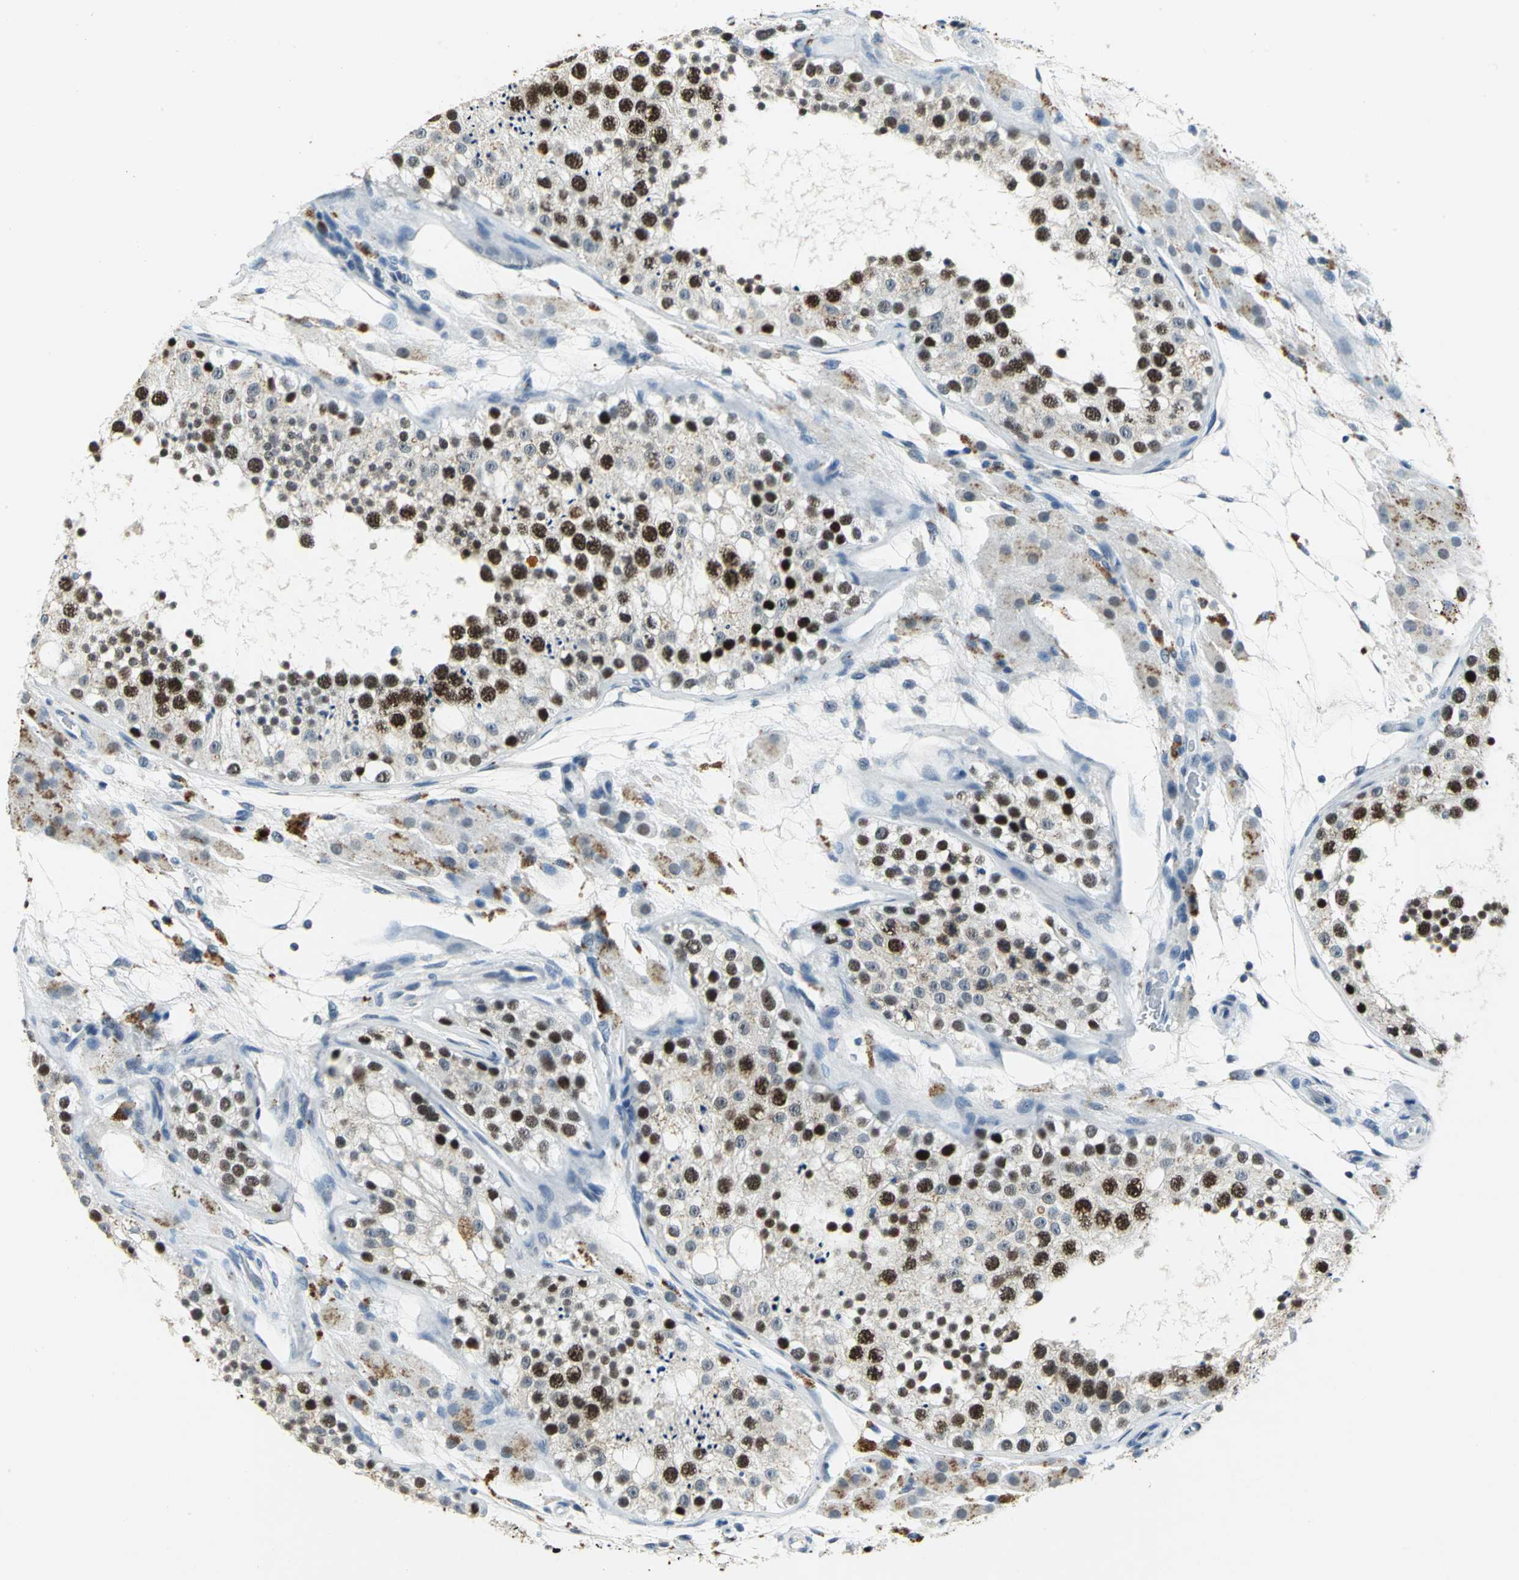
{"staining": {"intensity": "strong", "quantity": ">75%", "location": "nuclear"}, "tissue": "testis", "cell_type": "Cells in seminiferous ducts", "image_type": "normal", "snomed": [{"axis": "morphology", "description": "Normal tissue, NOS"}, {"axis": "topography", "description": "Testis"}], "caption": "Immunohistochemical staining of unremarkable human testis exhibits high levels of strong nuclear expression in approximately >75% of cells in seminiferous ducts.", "gene": "RAD17", "patient": {"sex": "male", "age": 26}}